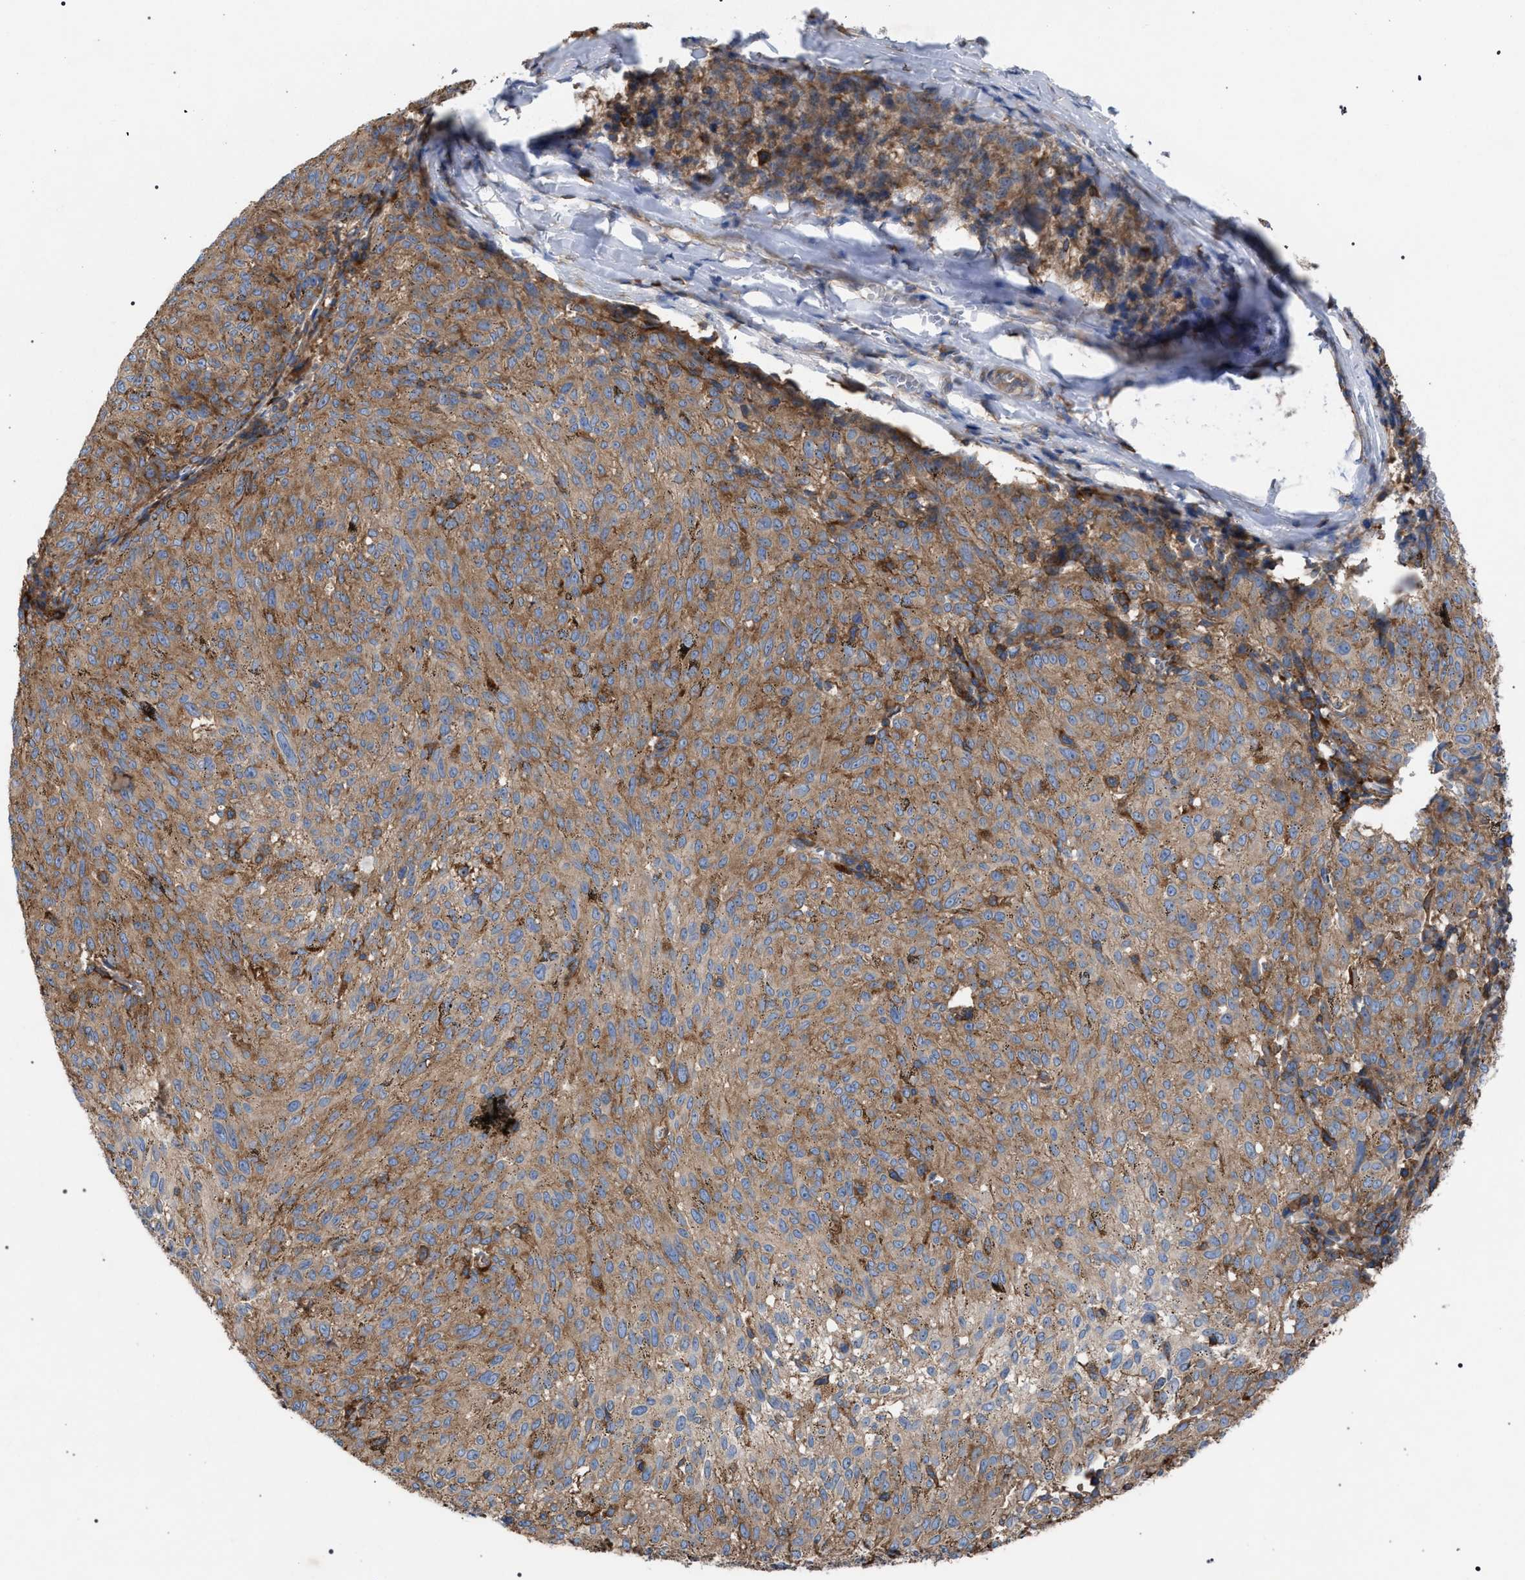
{"staining": {"intensity": "weak", "quantity": ">75%", "location": "cytoplasmic/membranous"}, "tissue": "melanoma", "cell_type": "Tumor cells", "image_type": "cancer", "snomed": [{"axis": "morphology", "description": "Malignant melanoma, NOS"}, {"axis": "topography", "description": "Skin"}], "caption": "Melanoma tissue demonstrates weak cytoplasmic/membranous expression in approximately >75% of tumor cells, visualized by immunohistochemistry.", "gene": "CDR2L", "patient": {"sex": "female", "age": 72}}